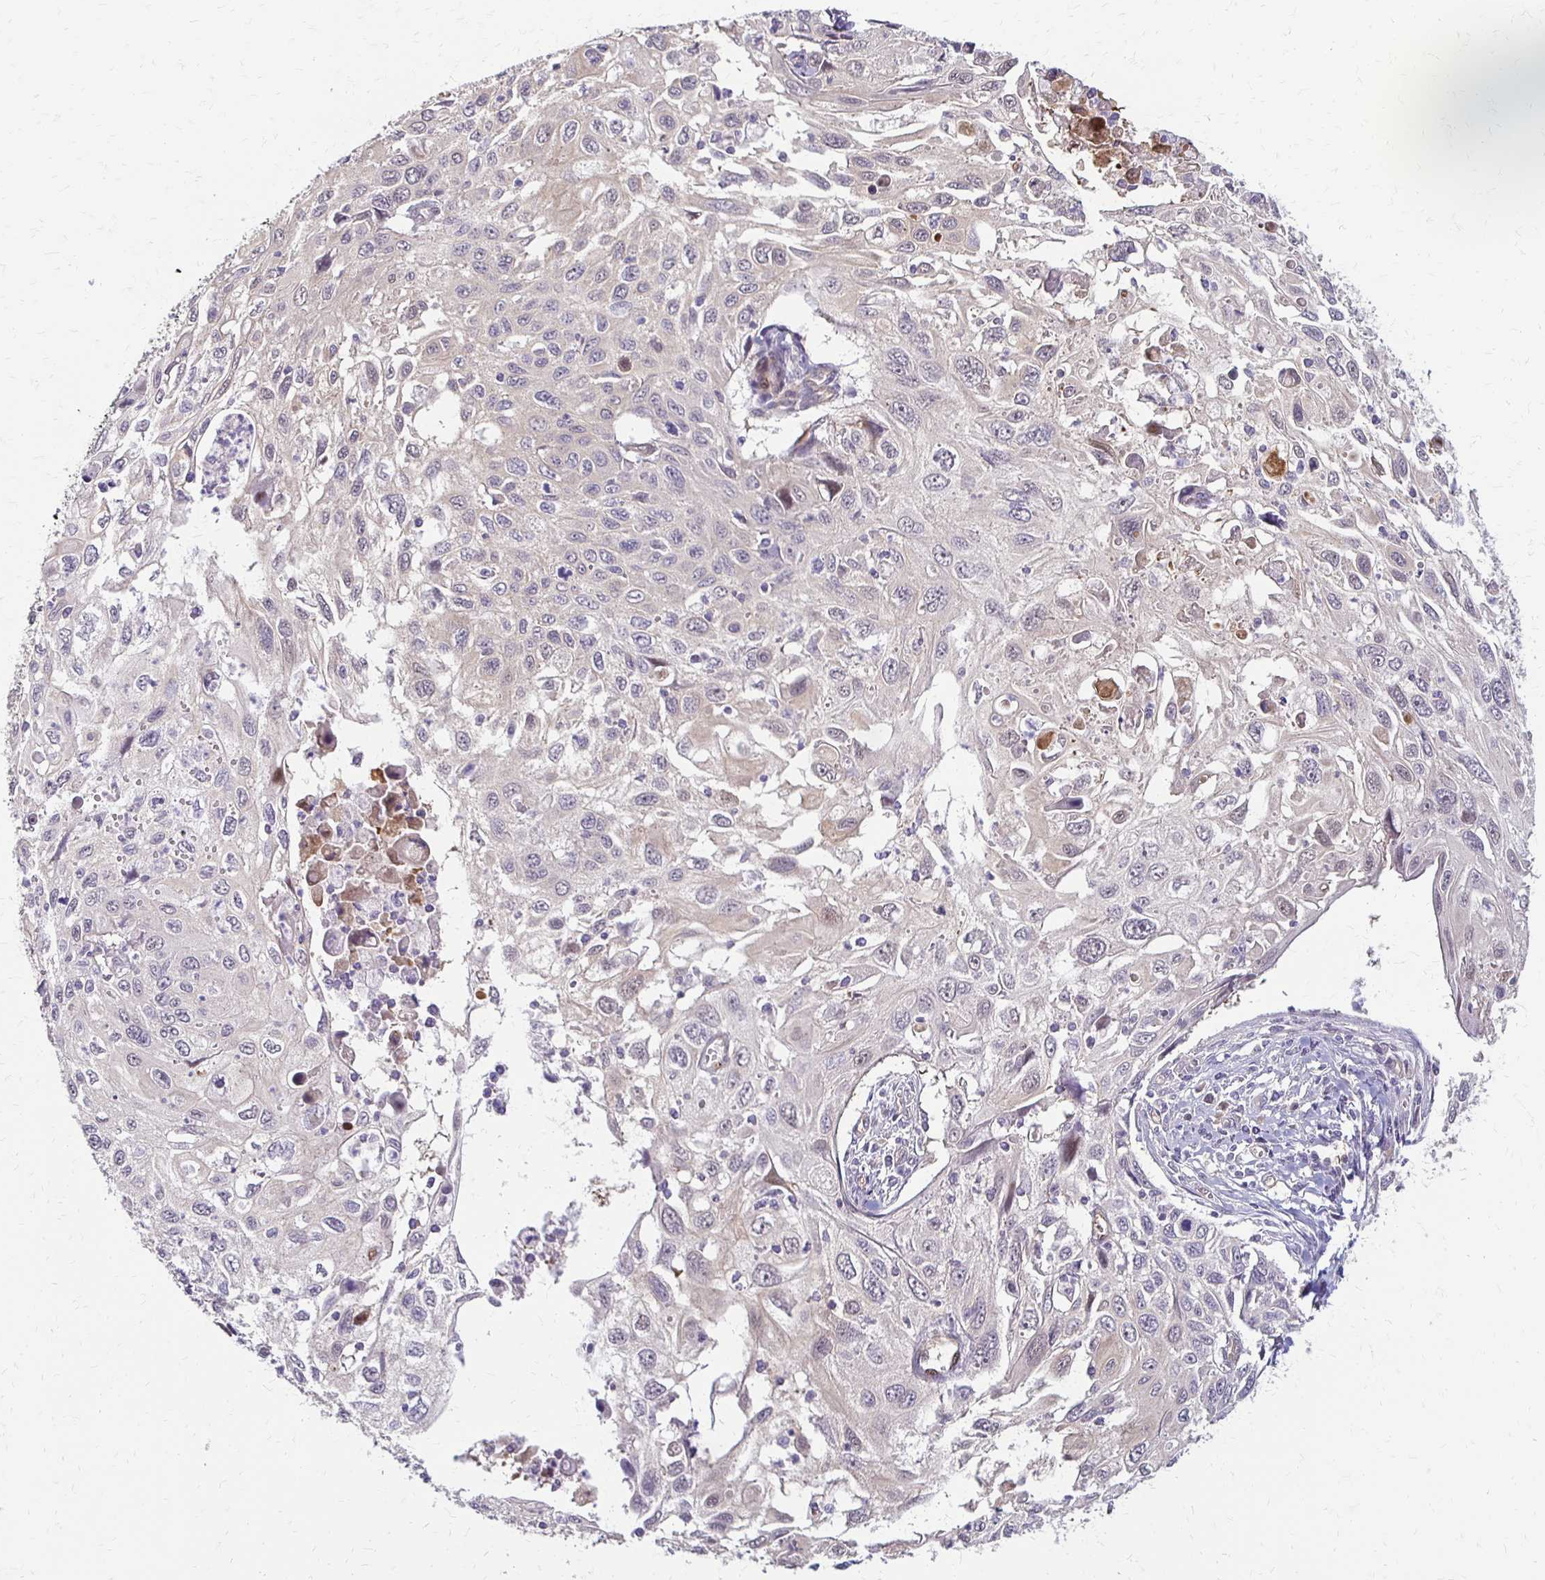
{"staining": {"intensity": "negative", "quantity": "none", "location": "none"}, "tissue": "cervical cancer", "cell_type": "Tumor cells", "image_type": "cancer", "snomed": [{"axis": "morphology", "description": "Squamous cell carcinoma, NOS"}, {"axis": "topography", "description": "Cervix"}], "caption": "High magnification brightfield microscopy of squamous cell carcinoma (cervical) stained with DAB (3,3'-diaminobenzidine) (brown) and counterstained with hematoxylin (blue): tumor cells show no significant positivity.", "gene": "CFL2", "patient": {"sex": "female", "age": 70}}